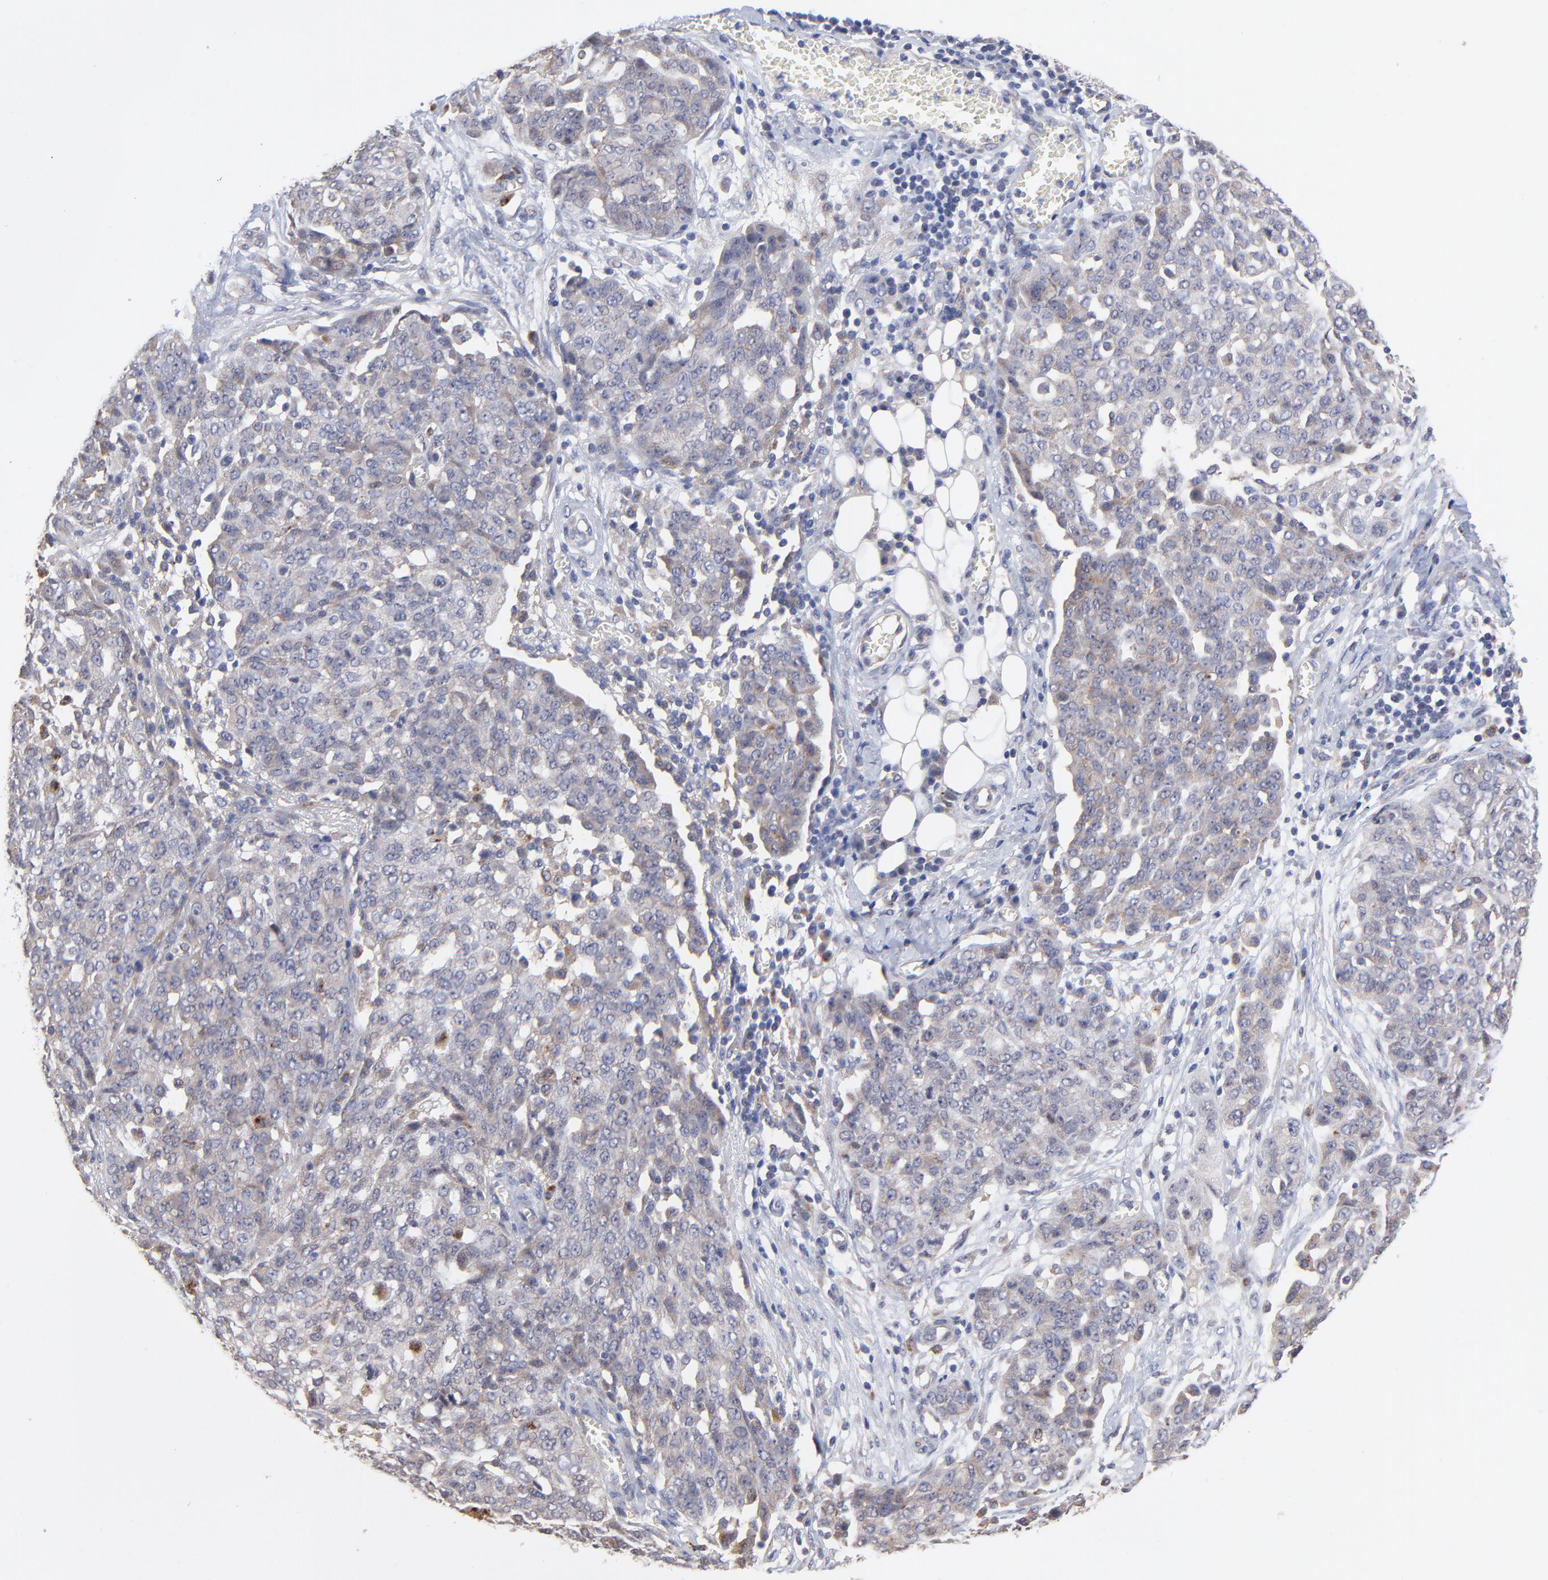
{"staining": {"intensity": "weak", "quantity": "25%-75%", "location": "cytoplasmic/membranous"}, "tissue": "ovarian cancer", "cell_type": "Tumor cells", "image_type": "cancer", "snomed": [{"axis": "morphology", "description": "Cystadenocarcinoma, serous, NOS"}, {"axis": "topography", "description": "Soft tissue"}, {"axis": "topography", "description": "Ovary"}], "caption": "Protein staining reveals weak cytoplasmic/membranous expression in about 25%-75% of tumor cells in serous cystadenocarcinoma (ovarian). (Brightfield microscopy of DAB IHC at high magnification).", "gene": "PDE4B", "patient": {"sex": "female", "age": 57}}